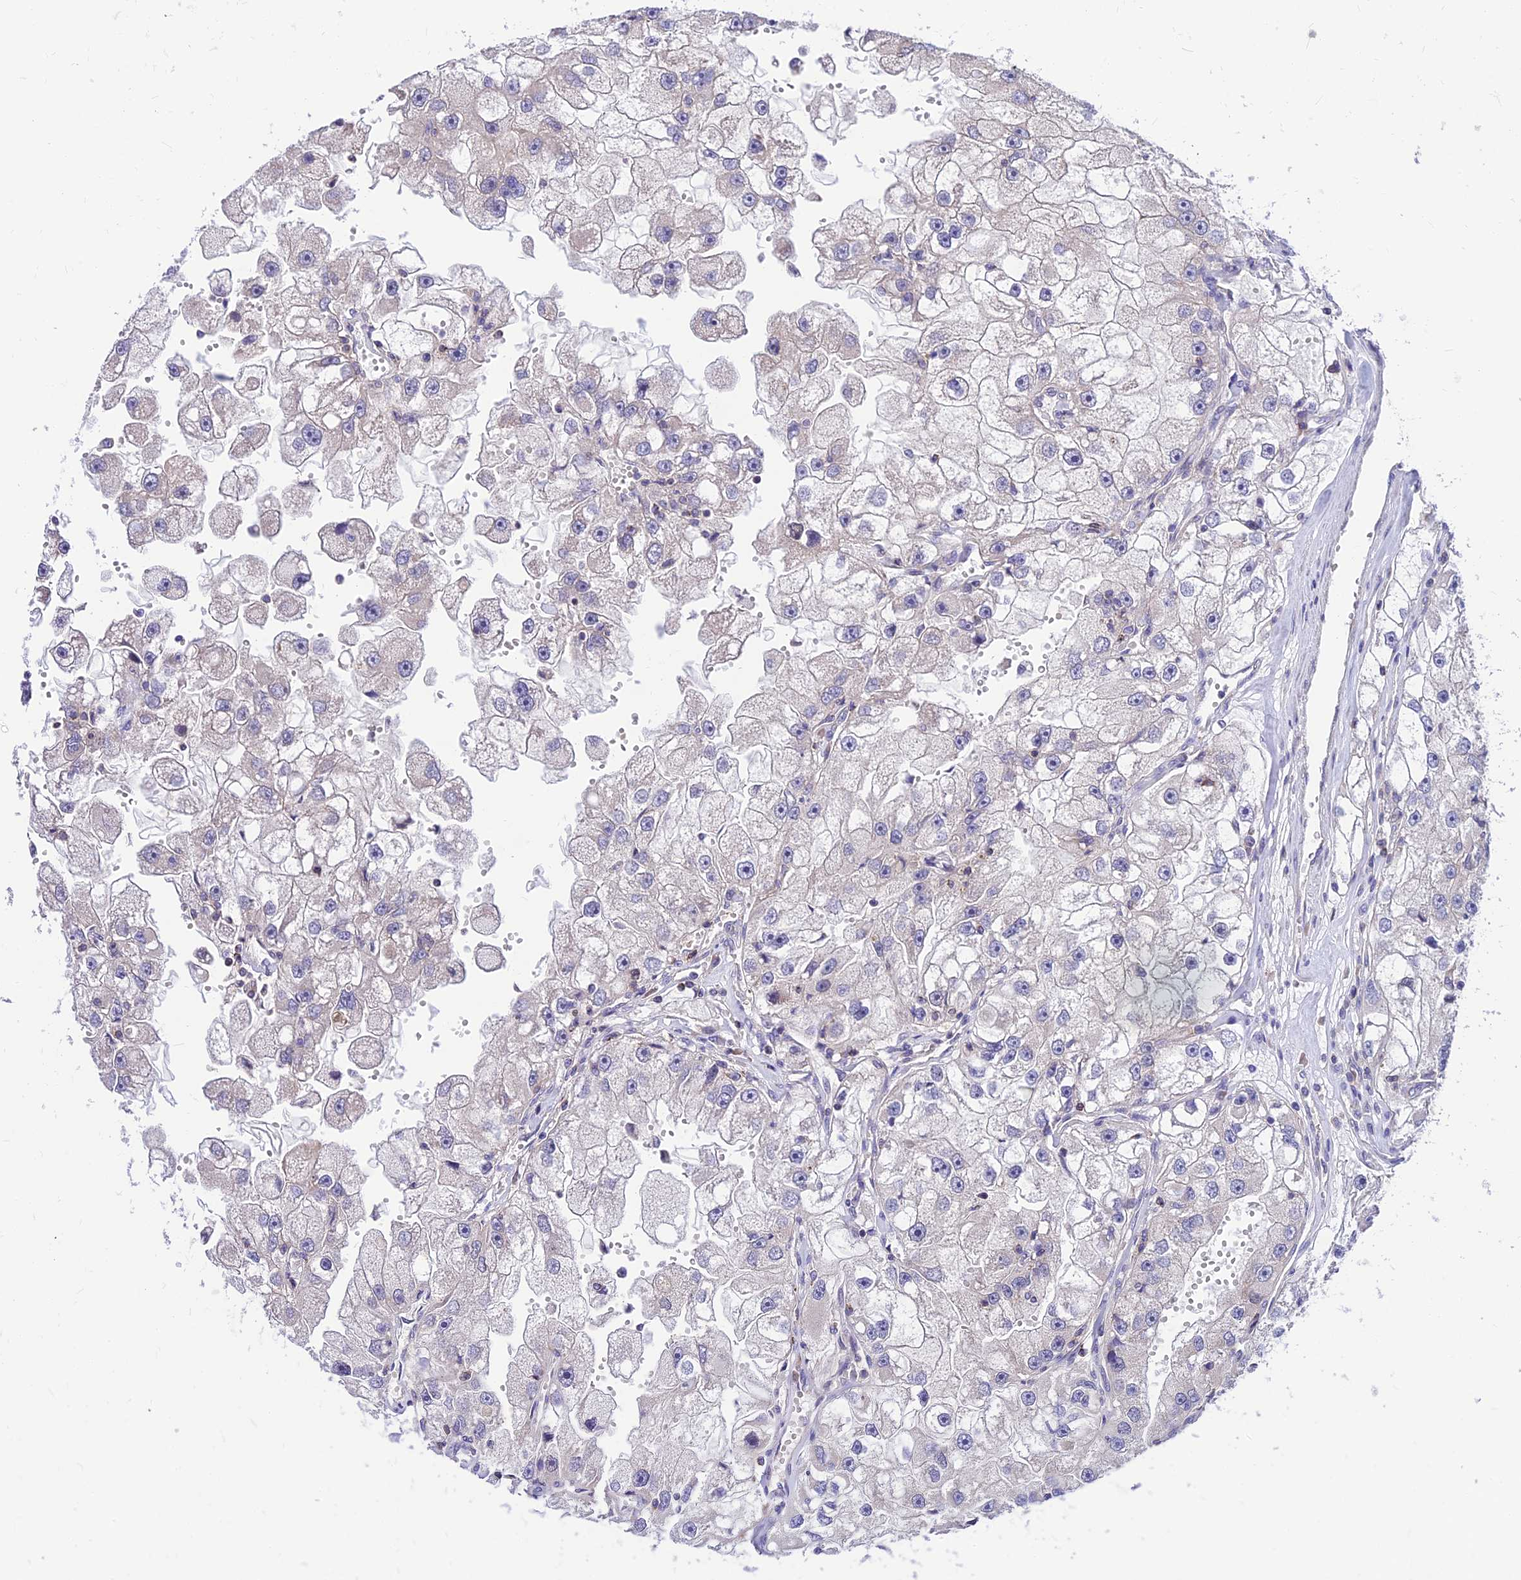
{"staining": {"intensity": "negative", "quantity": "none", "location": "none"}, "tissue": "renal cancer", "cell_type": "Tumor cells", "image_type": "cancer", "snomed": [{"axis": "morphology", "description": "Adenocarcinoma, NOS"}, {"axis": "topography", "description": "Kidney"}], "caption": "IHC of renal cancer demonstrates no positivity in tumor cells. The staining is performed using DAB brown chromogen with nuclei counter-stained in using hematoxylin.", "gene": "C6orf132", "patient": {"sex": "male", "age": 63}}